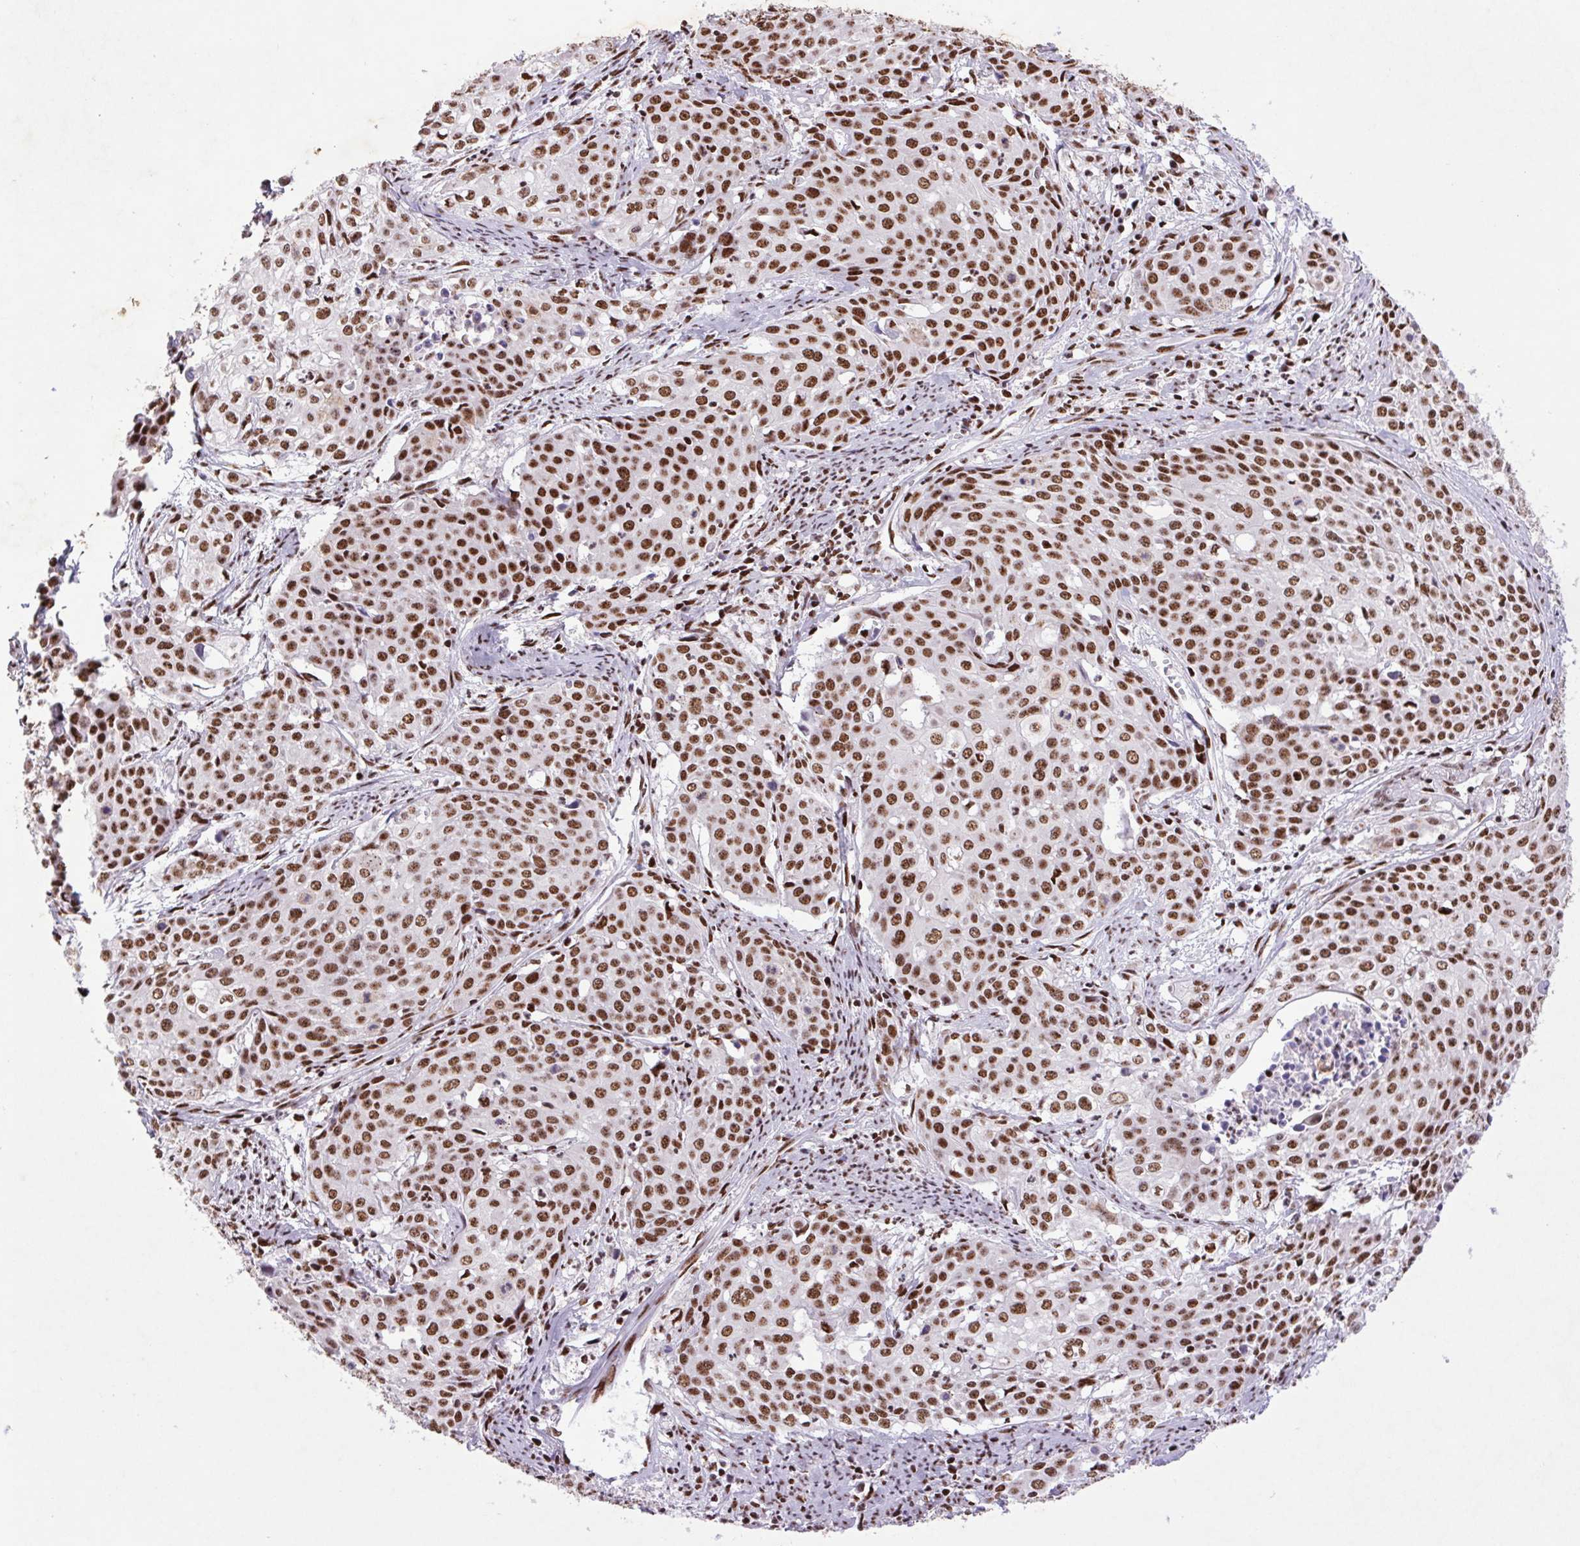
{"staining": {"intensity": "strong", "quantity": ">75%", "location": "nuclear"}, "tissue": "cervical cancer", "cell_type": "Tumor cells", "image_type": "cancer", "snomed": [{"axis": "morphology", "description": "Squamous cell carcinoma, NOS"}, {"axis": "topography", "description": "Cervix"}], "caption": "Immunohistochemical staining of cervical cancer displays high levels of strong nuclear positivity in about >75% of tumor cells.", "gene": "LDLRAD4", "patient": {"sex": "female", "age": 39}}